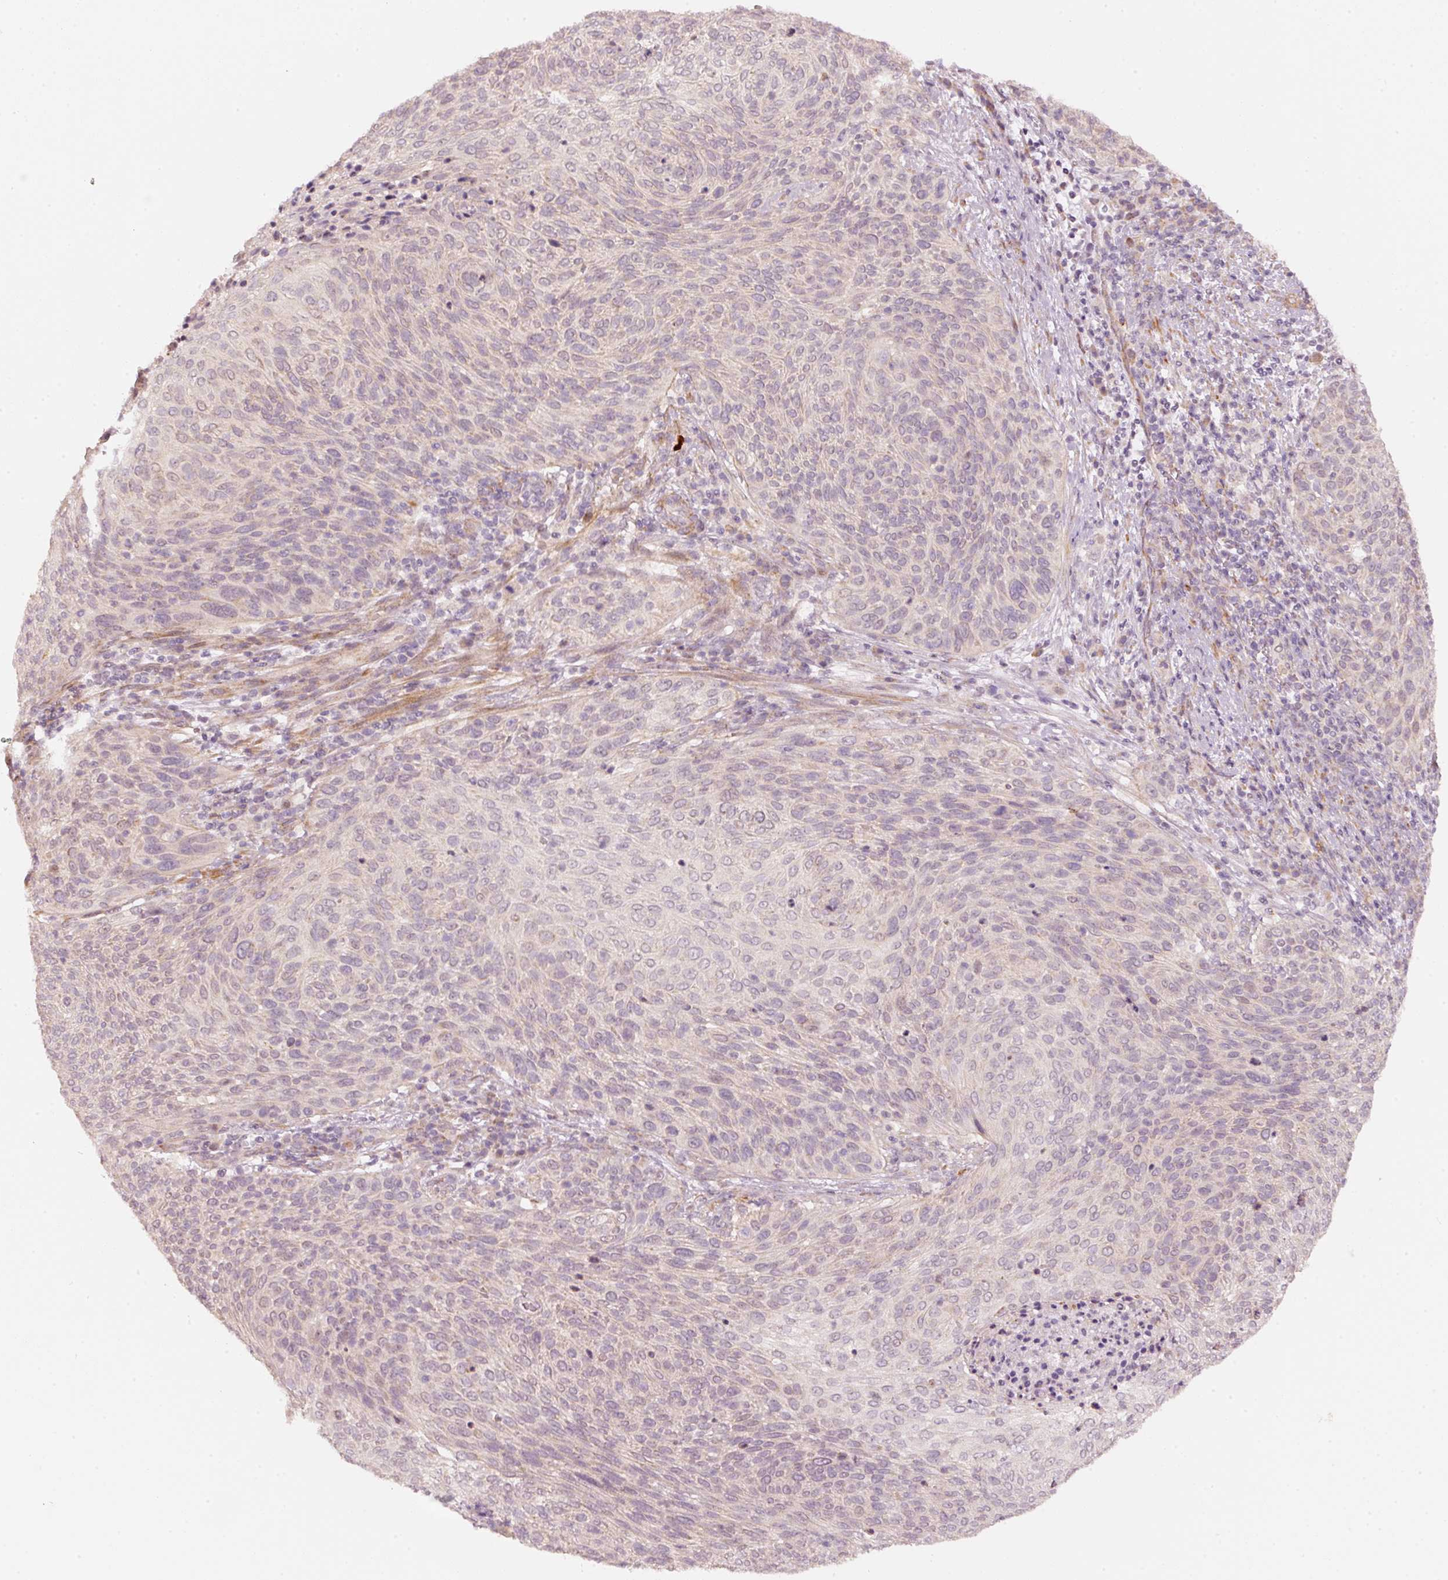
{"staining": {"intensity": "negative", "quantity": "none", "location": "none"}, "tissue": "cervical cancer", "cell_type": "Tumor cells", "image_type": "cancer", "snomed": [{"axis": "morphology", "description": "Squamous cell carcinoma, NOS"}, {"axis": "topography", "description": "Cervix"}], "caption": "Immunohistochemistry image of human cervical squamous cell carcinoma stained for a protein (brown), which shows no staining in tumor cells.", "gene": "ARHGAP22", "patient": {"sex": "female", "age": 31}}